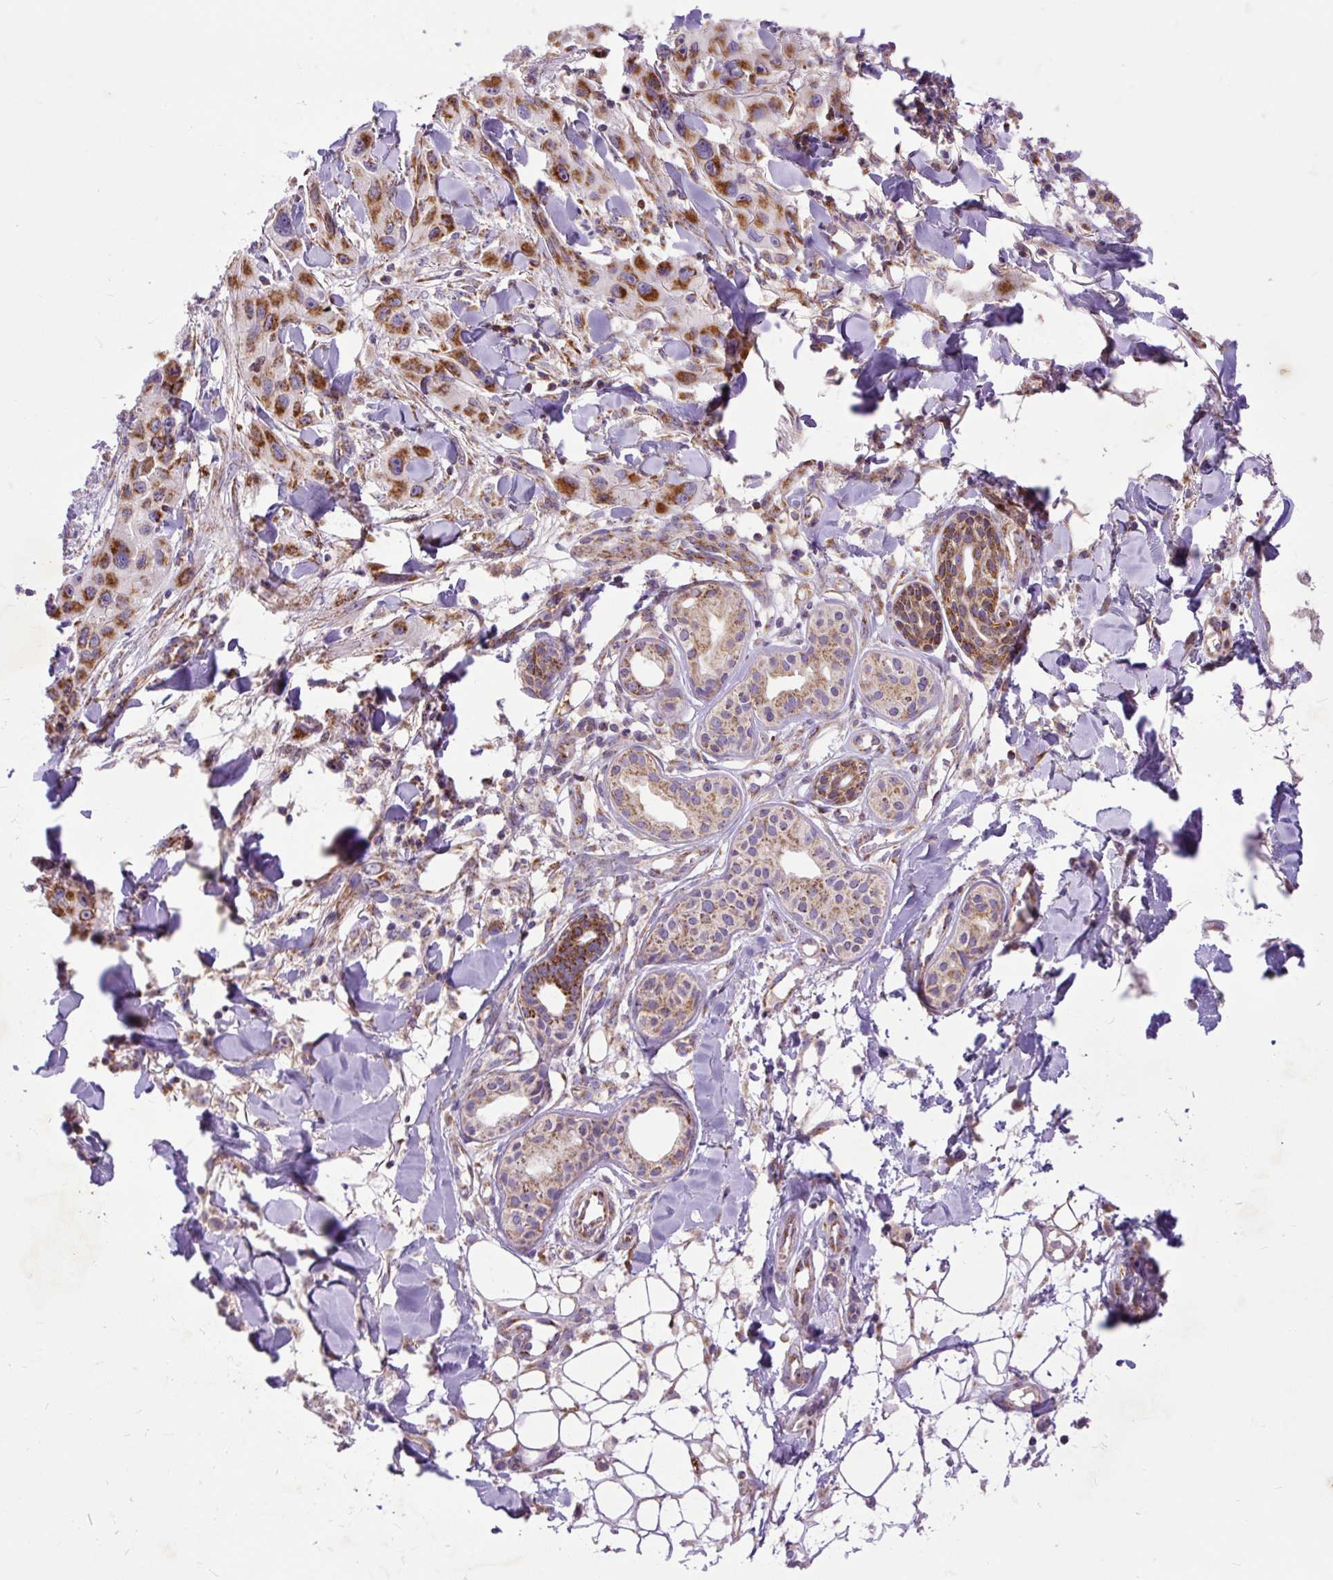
{"staining": {"intensity": "moderate", "quantity": ">75%", "location": "cytoplasmic/membranous"}, "tissue": "skin cancer", "cell_type": "Tumor cells", "image_type": "cancer", "snomed": [{"axis": "morphology", "description": "Squamous cell carcinoma, NOS"}, {"axis": "topography", "description": "Skin"}], "caption": "Tumor cells show medium levels of moderate cytoplasmic/membranous expression in about >75% of cells in squamous cell carcinoma (skin). (Brightfield microscopy of DAB IHC at high magnification).", "gene": "TOMM40", "patient": {"sex": "male", "age": 63}}